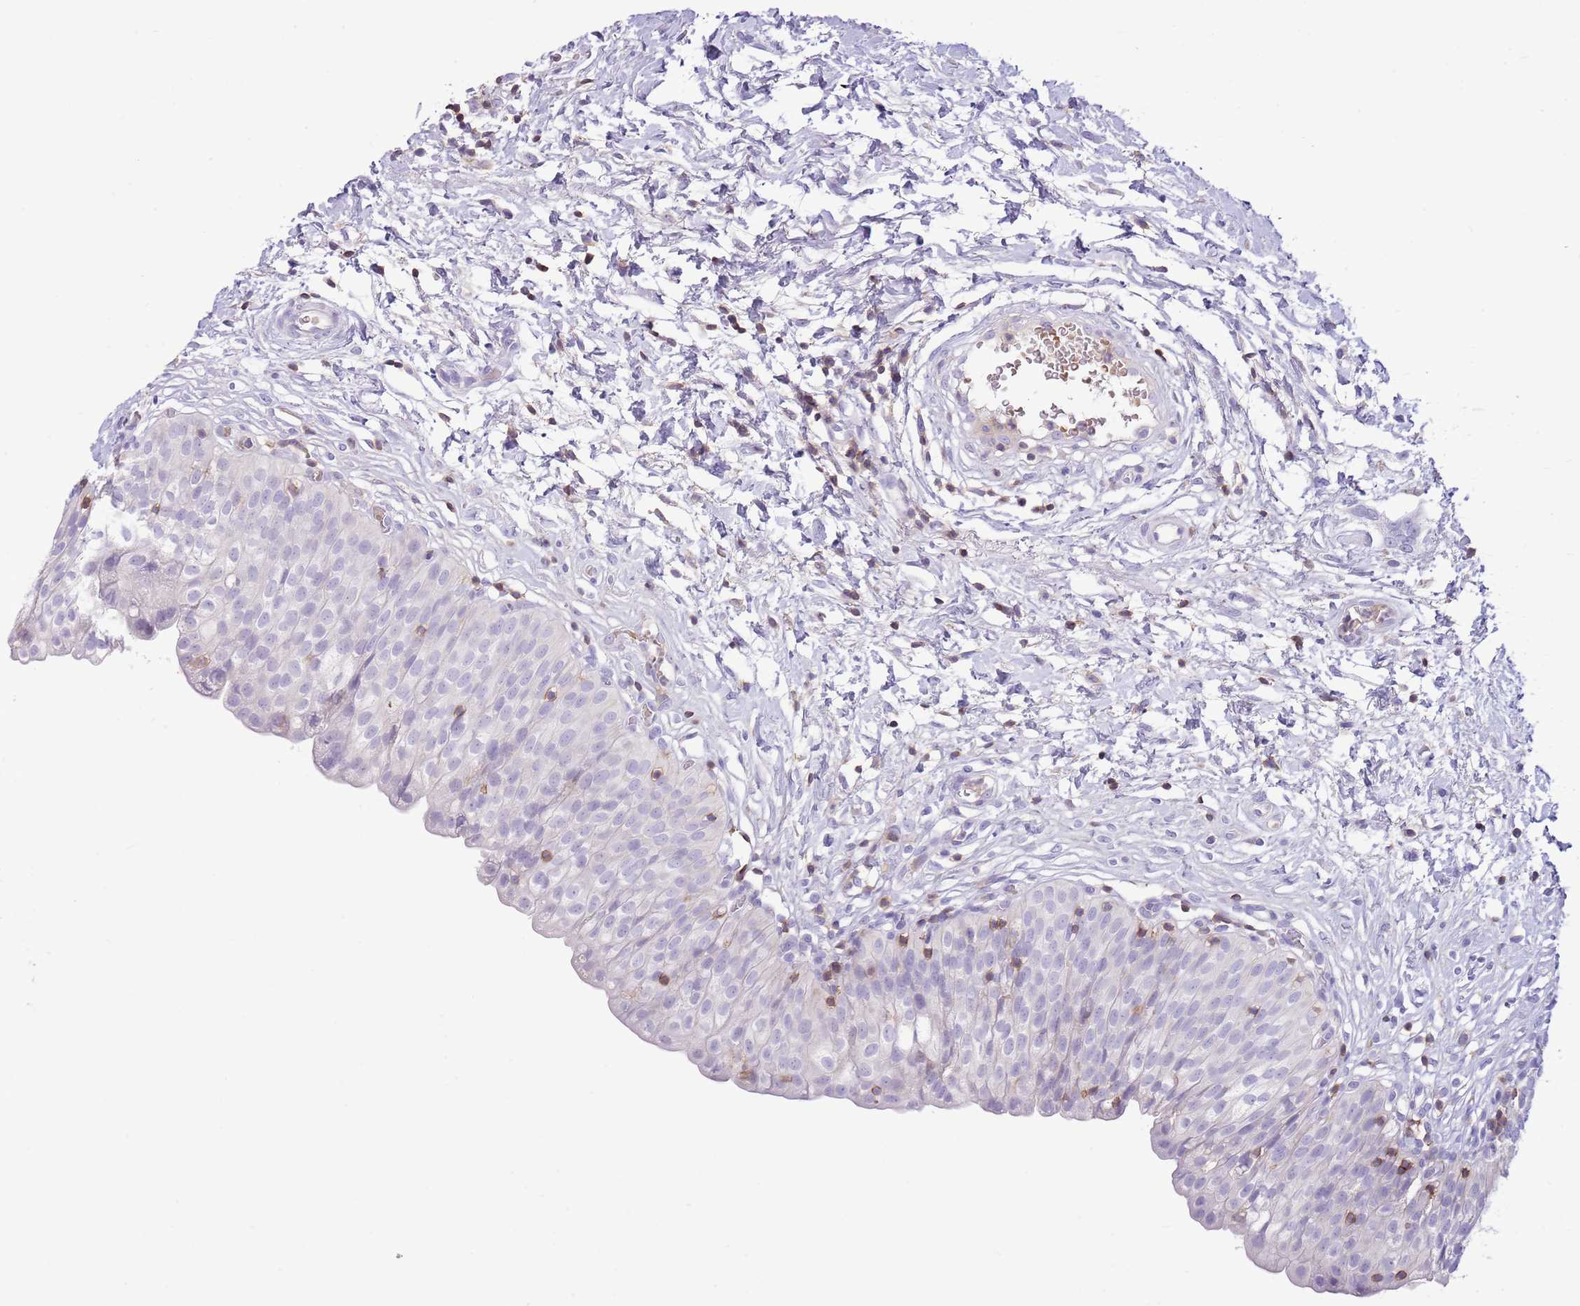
{"staining": {"intensity": "negative", "quantity": "none", "location": "none"}, "tissue": "urinary bladder", "cell_type": "Urothelial cells", "image_type": "normal", "snomed": [{"axis": "morphology", "description": "Normal tissue, NOS"}, {"axis": "topography", "description": "Urinary bladder"}], "caption": "Unremarkable urinary bladder was stained to show a protein in brown. There is no significant expression in urothelial cells. The staining is performed using DAB brown chromogen with nuclei counter-stained in using hematoxylin.", "gene": "OR4Q3", "patient": {"sex": "male", "age": 55}}